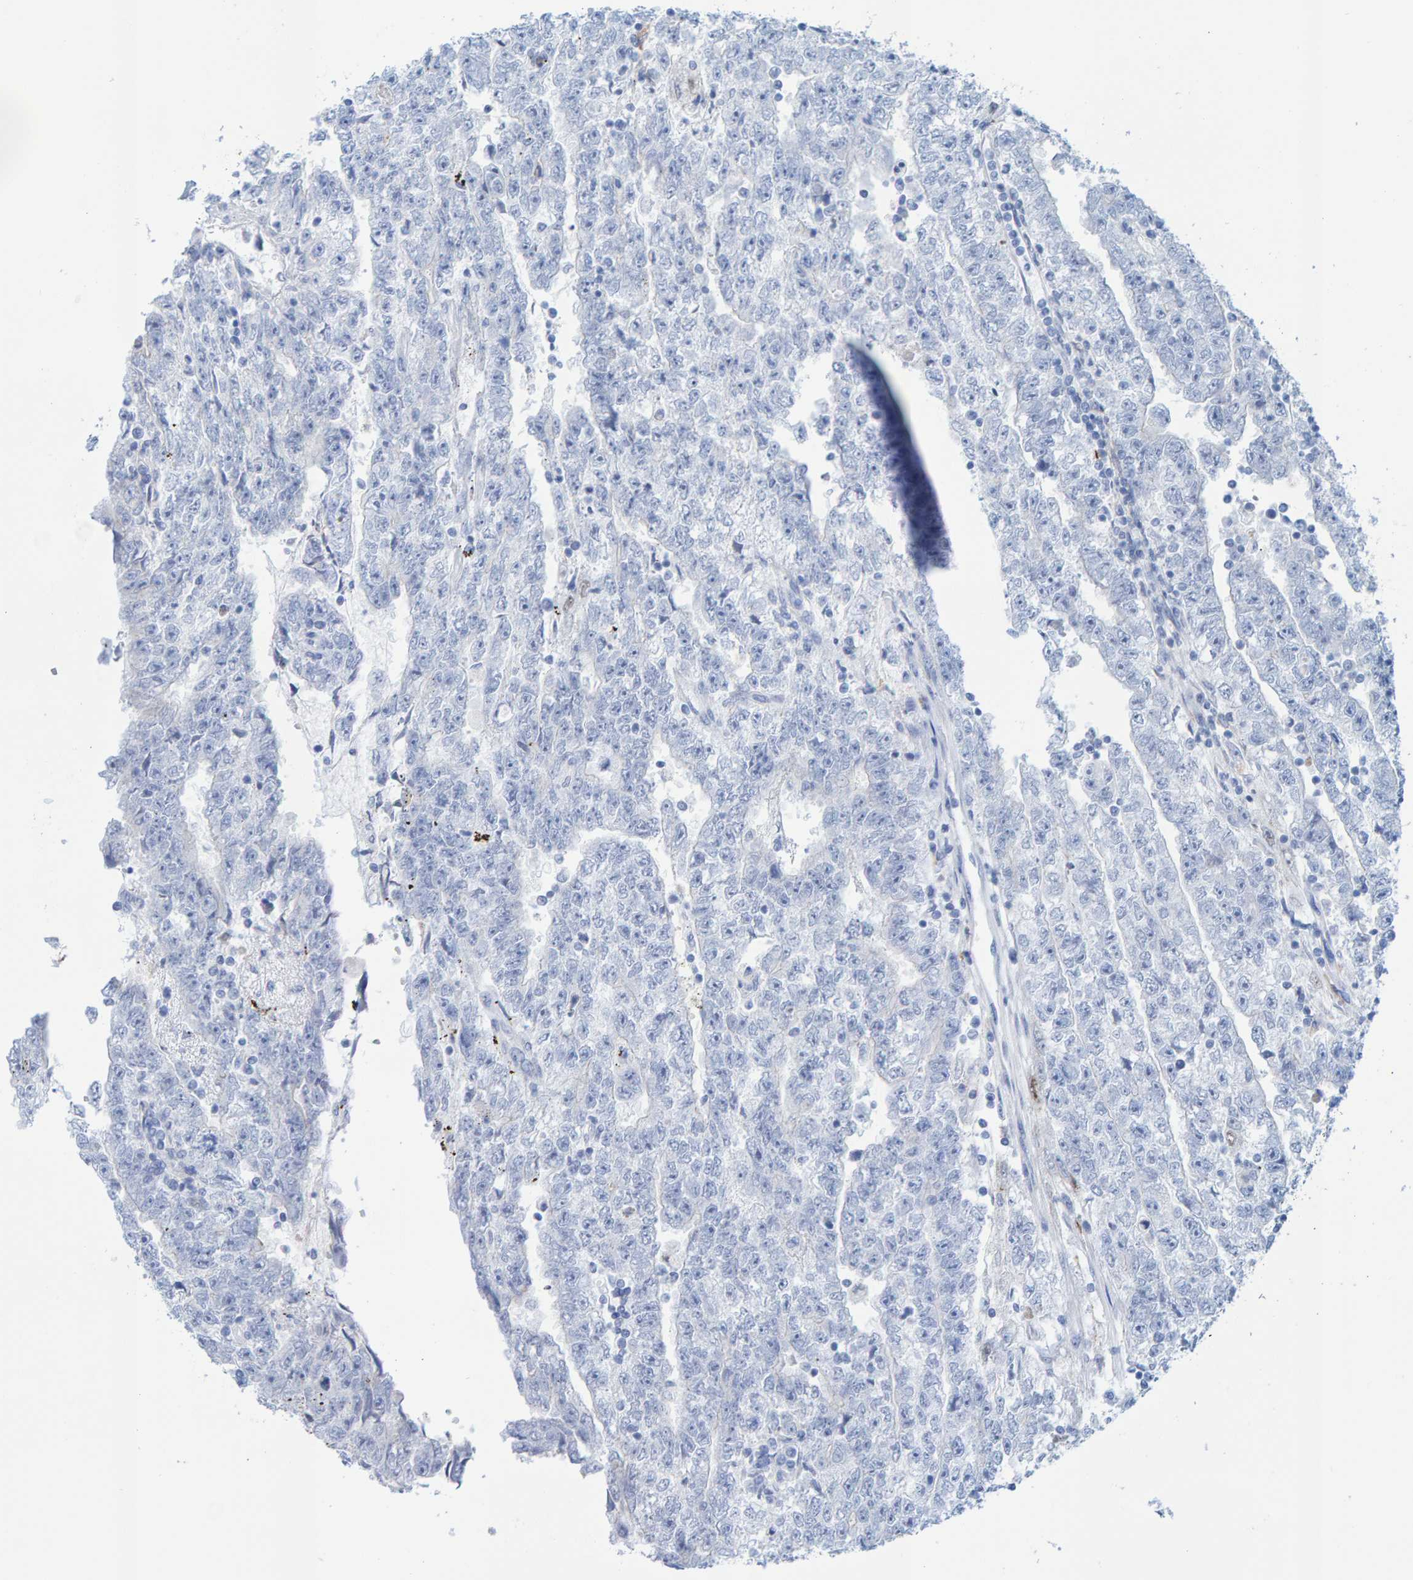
{"staining": {"intensity": "negative", "quantity": "none", "location": "none"}, "tissue": "testis cancer", "cell_type": "Tumor cells", "image_type": "cancer", "snomed": [{"axis": "morphology", "description": "Carcinoma, Embryonal, NOS"}, {"axis": "topography", "description": "Testis"}], "caption": "This is an immunohistochemistry (IHC) histopathology image of embryonal carcinoma (testis). There is no positivity in tumor cells.", "gene": "JAKMIP3", "patient": {"sex": "male", "age": 25}}